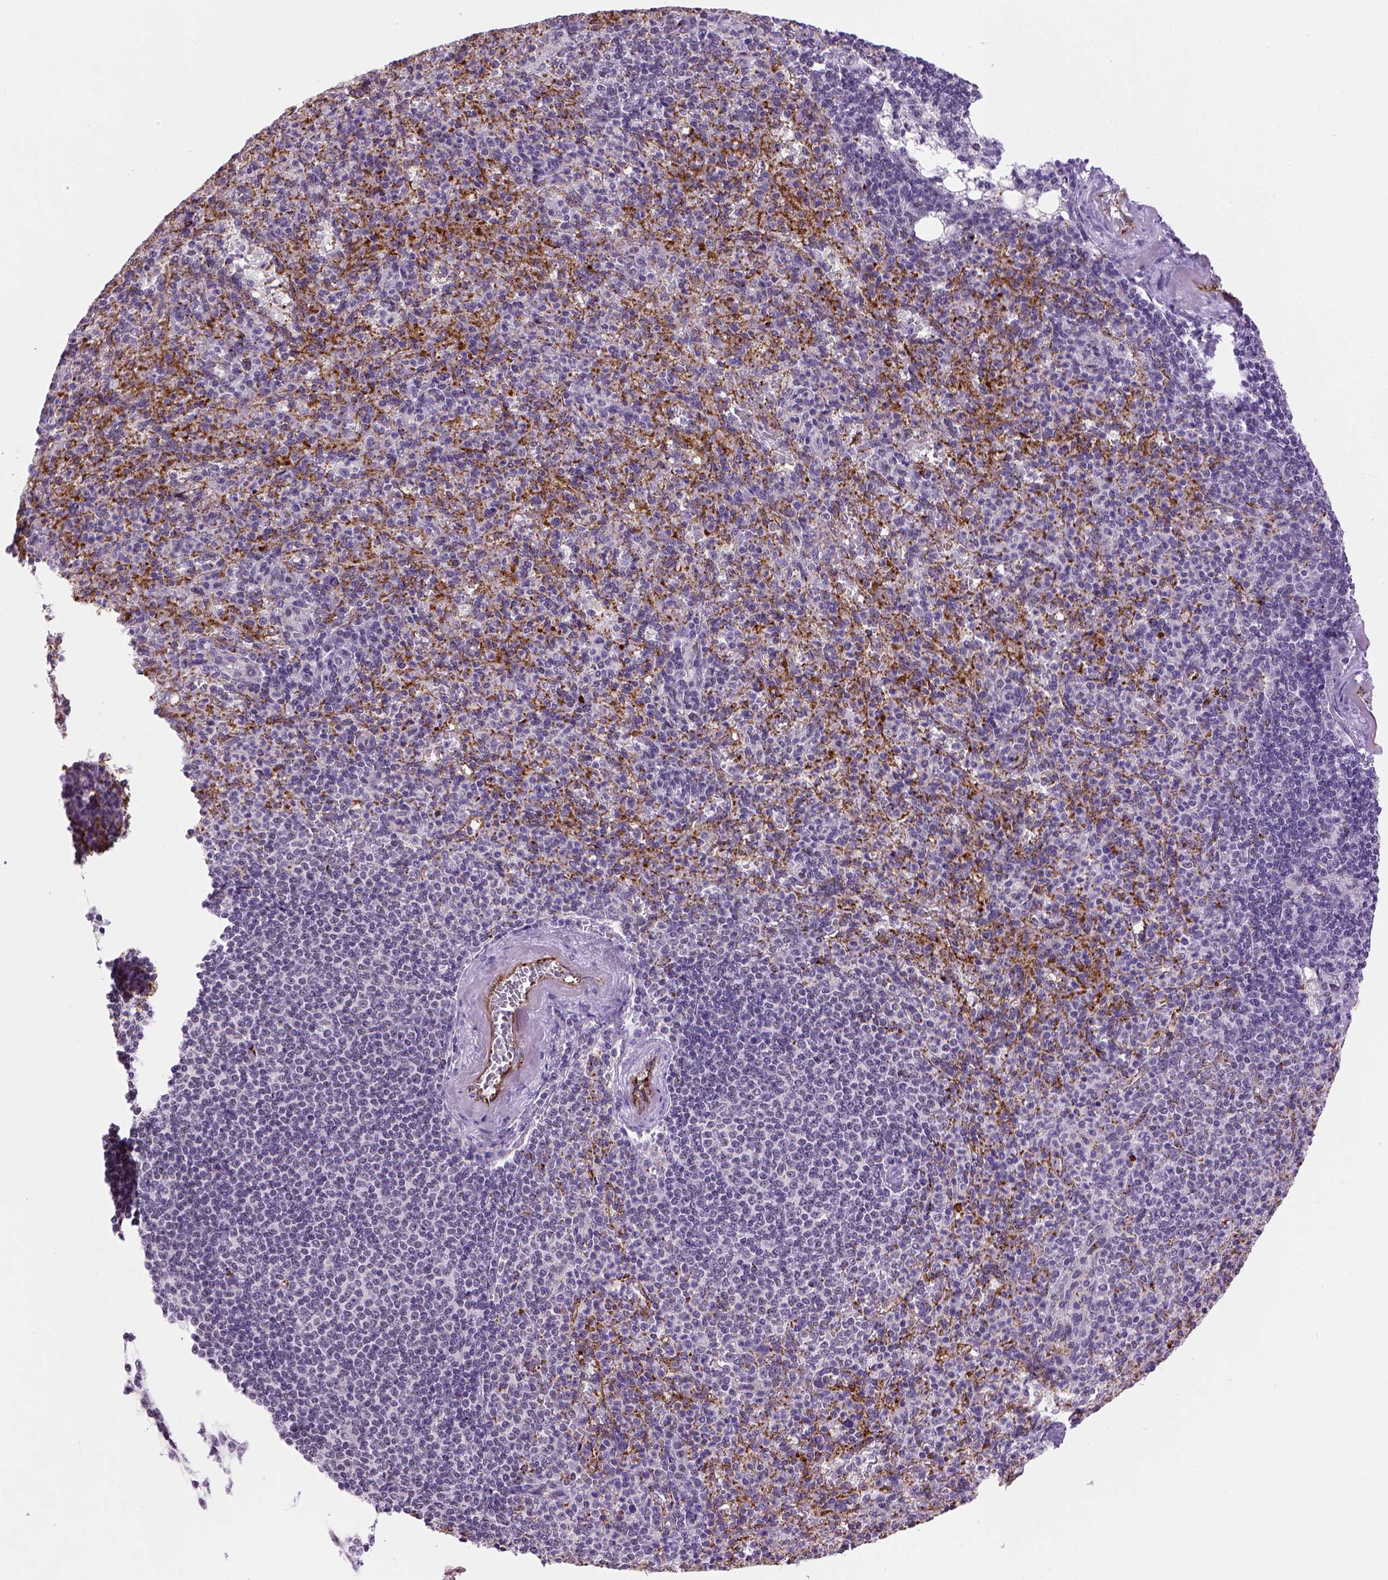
{"staining": {"intensity": "negative", "quantity": "none", "location": "none"}, "tissue": "spleen", "cell_type": "Cells in red pulp", "image_type": "normal", "snomed": [{"axis": "morphology", "description": "Normal tissue, NOS"}, {"axis": "topography", "description": "Spleen"}], "caption": "Protein analysis of normal spleen demonstrates no significant staining in cells in red pulp. (DAB (3,3'-diaminobenzidine) IHC with hematoxylin counter stain).", "gene": "VWF", "patient": {"sex": "female", "age": 74}}